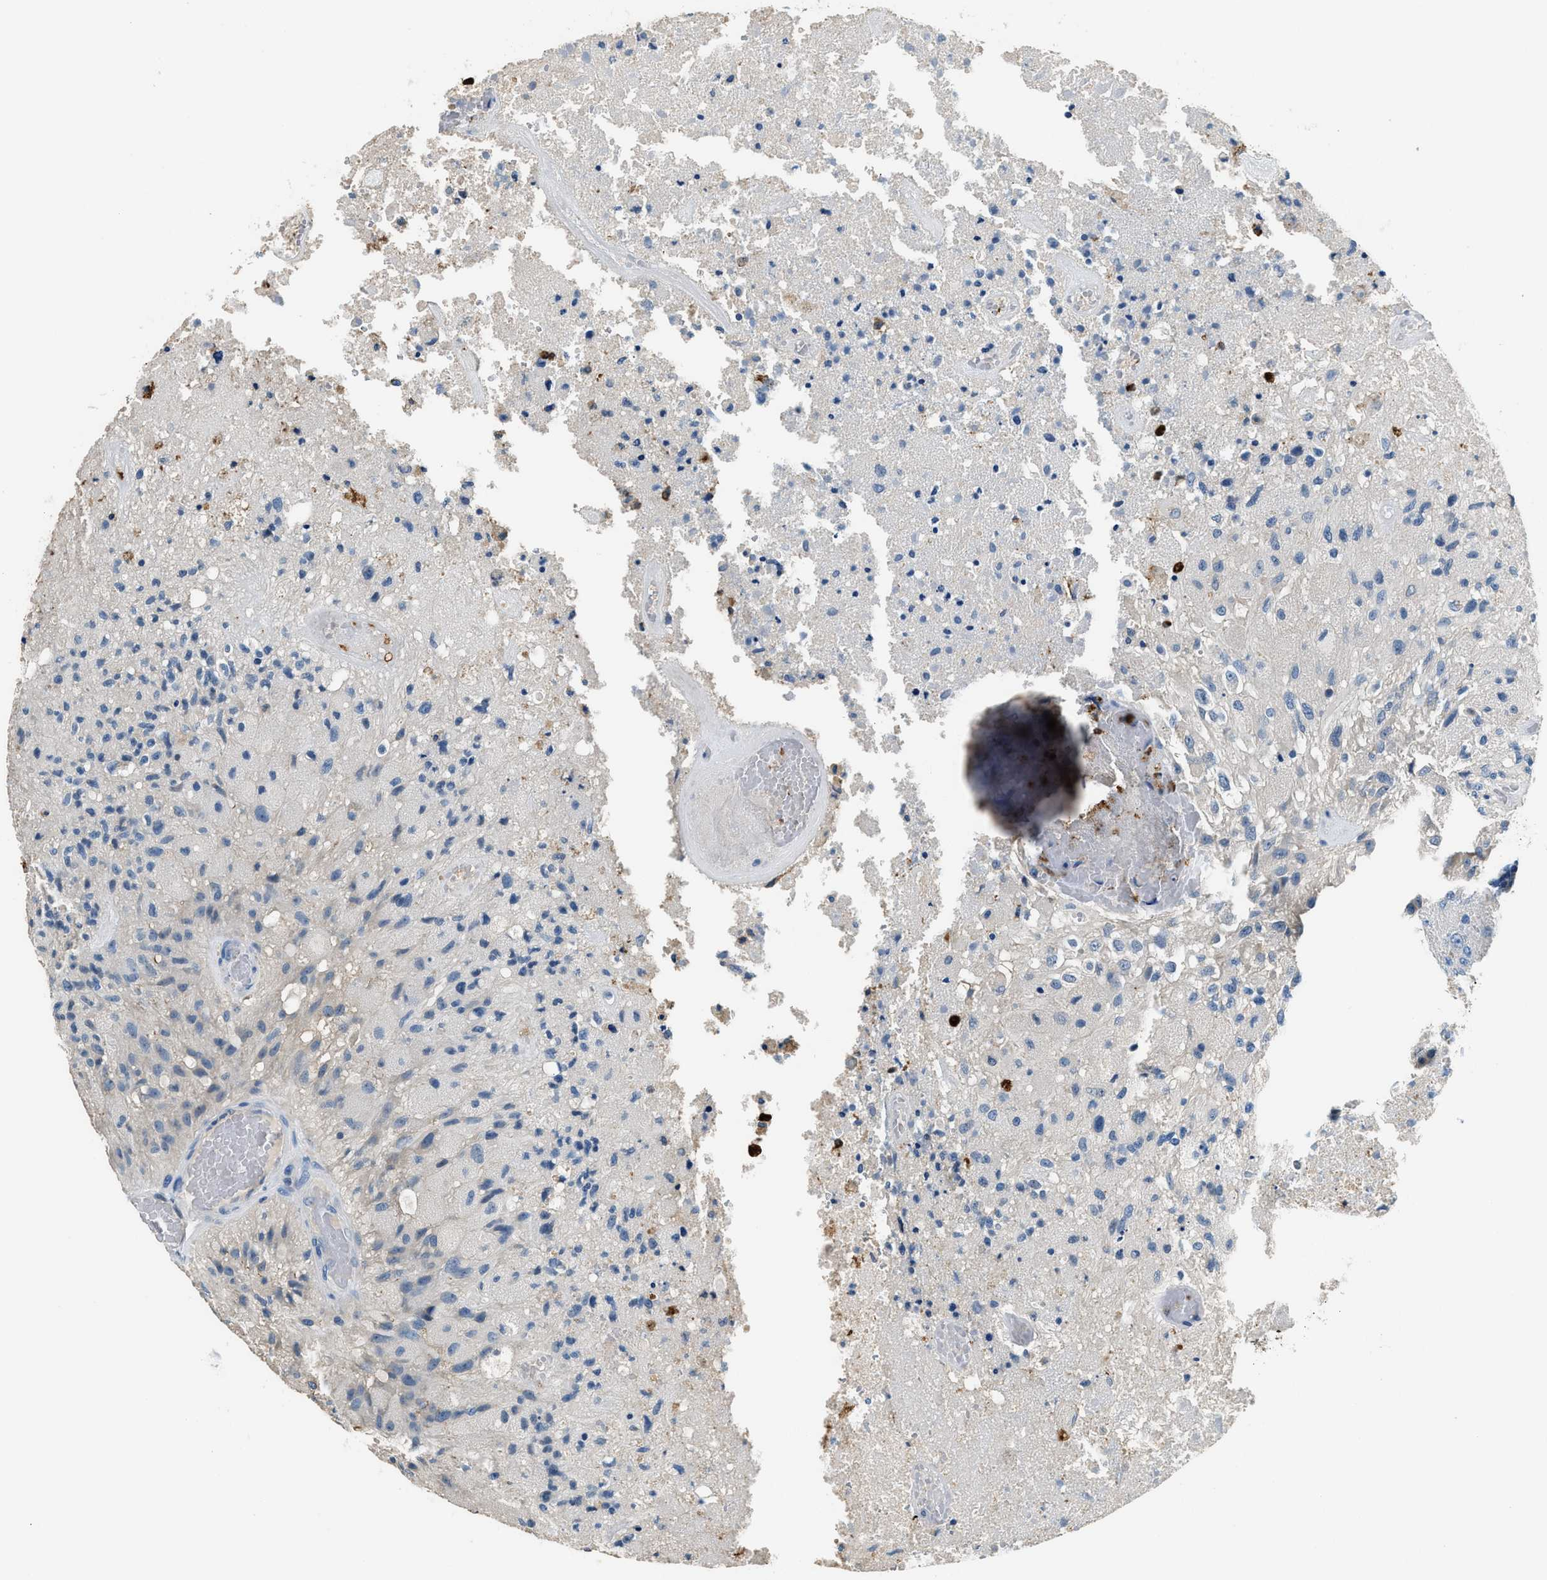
{"staining": {"intensity": "negative", "quantity": "none", "location": "none"}, "tissue": "glioma", "cell_type": "Tumor cells", "image_type": "cancer", "snomed": [{"axis": "morphology", "description": "Normal tissue, NOS"}, {"axis": "morphology", "description": "Glioma, malignant, High grade"}, {"axis": "topography", "description": "Cerebral cortex"}], "caption": "Tumor cells are negative for brown protein staining in malignant glioma (high-grade). (Stains: DAB (3,3'-diaminobenzidine) immunohistochemistry with hematoxylin counter stain, Microscopy: brightfield microscopy at high magnification).", "gene": "ANXA3", "patient": {"sex": "male", "age": 77}}